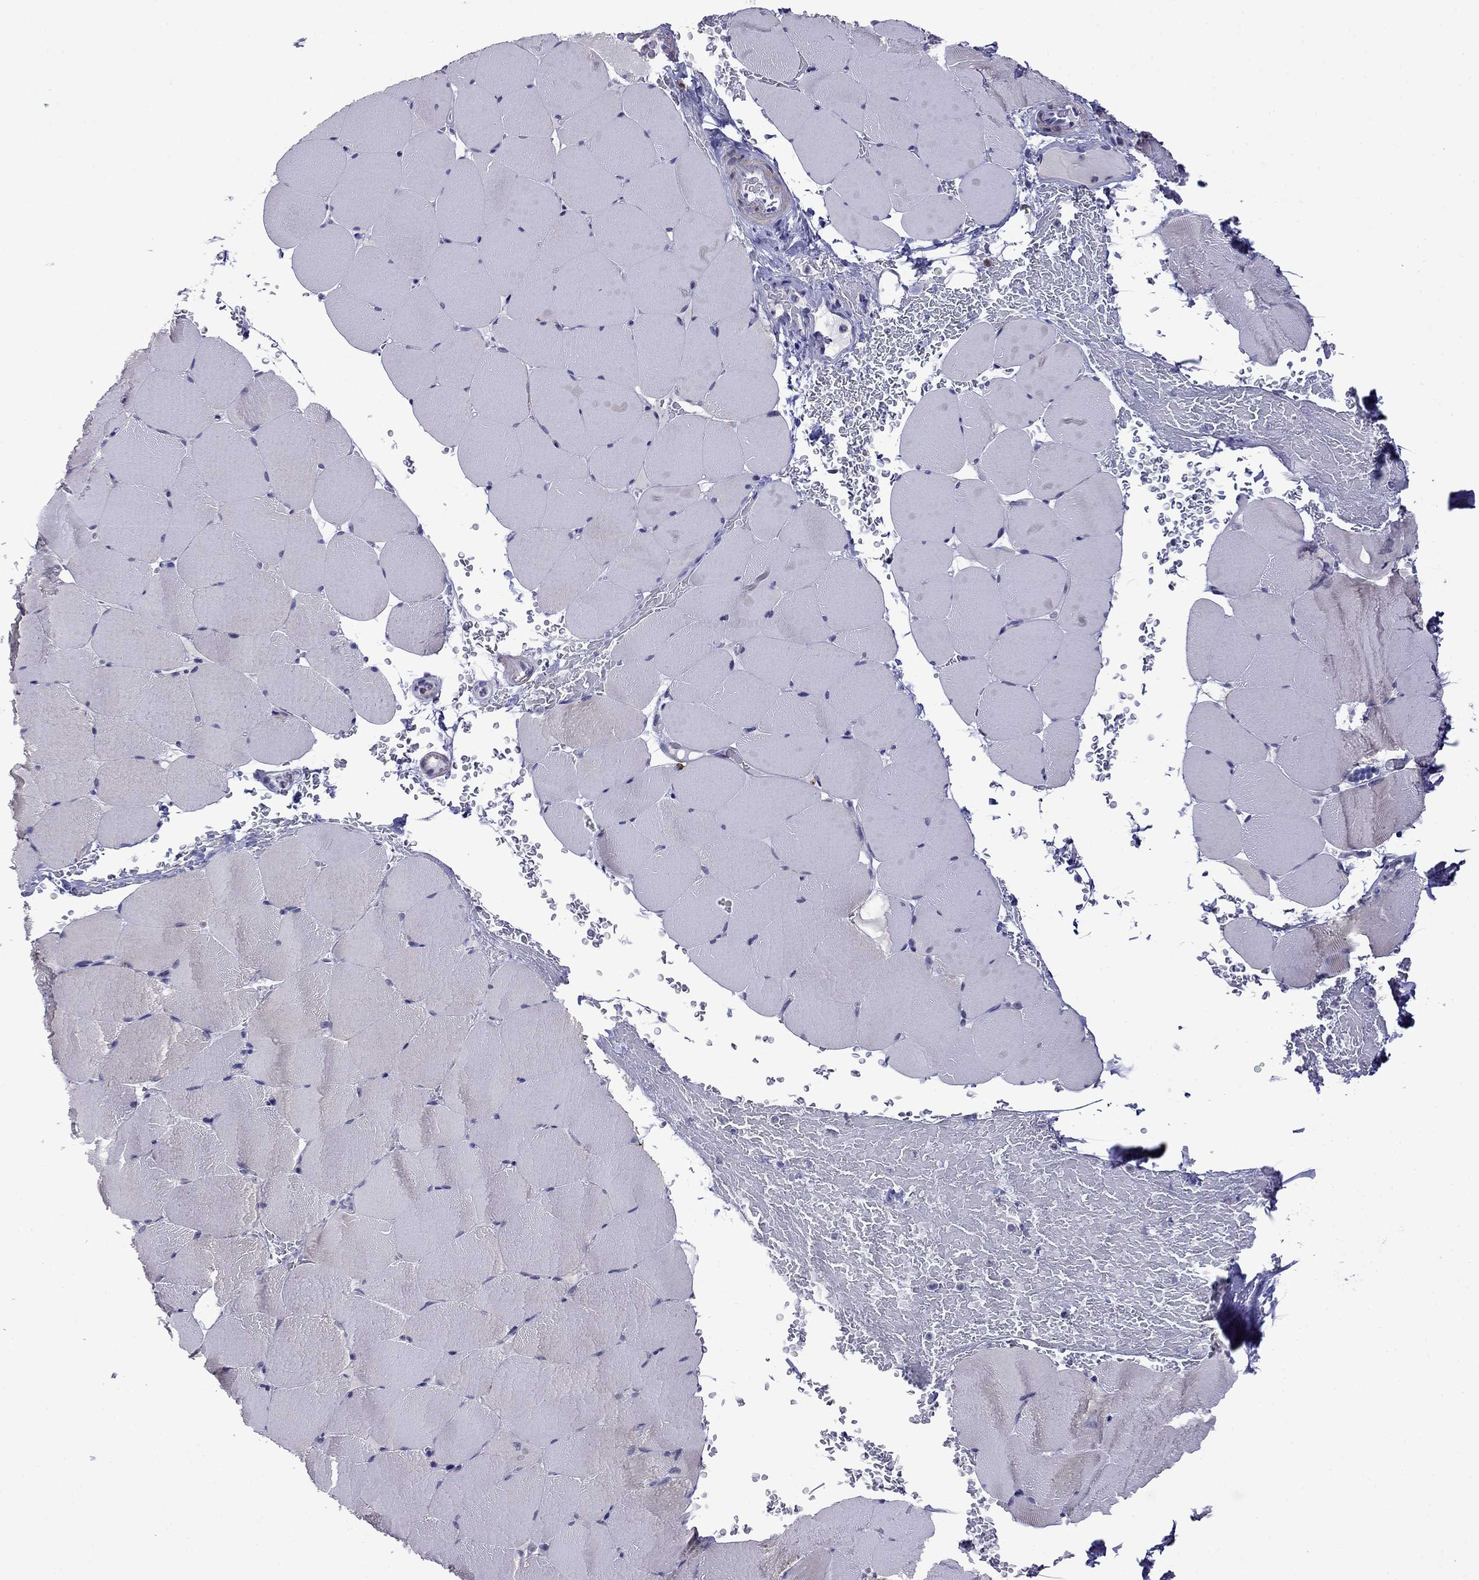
{"staining": {"intensity": "negative", "quantity": "none", "location": "none"}, "tissue": "skeletal muscle", "cell_type": "Myocytes", "image_type": "normal", "snomed": [{"axis": "morphology", "description": "Normal tissue, NOS"}, {"axis": "topography", "description": "Skeletal muscle"}], "caption": "Myocytes are negative for protein expression in unremarkable human skeletal muscle. Brightfield microscopy of IHC stained with DAB (brown) and hematoxylin (blue), captured at high magnification.", "gene": "STAR", "patient": {"sex": "female", "age": 37}}